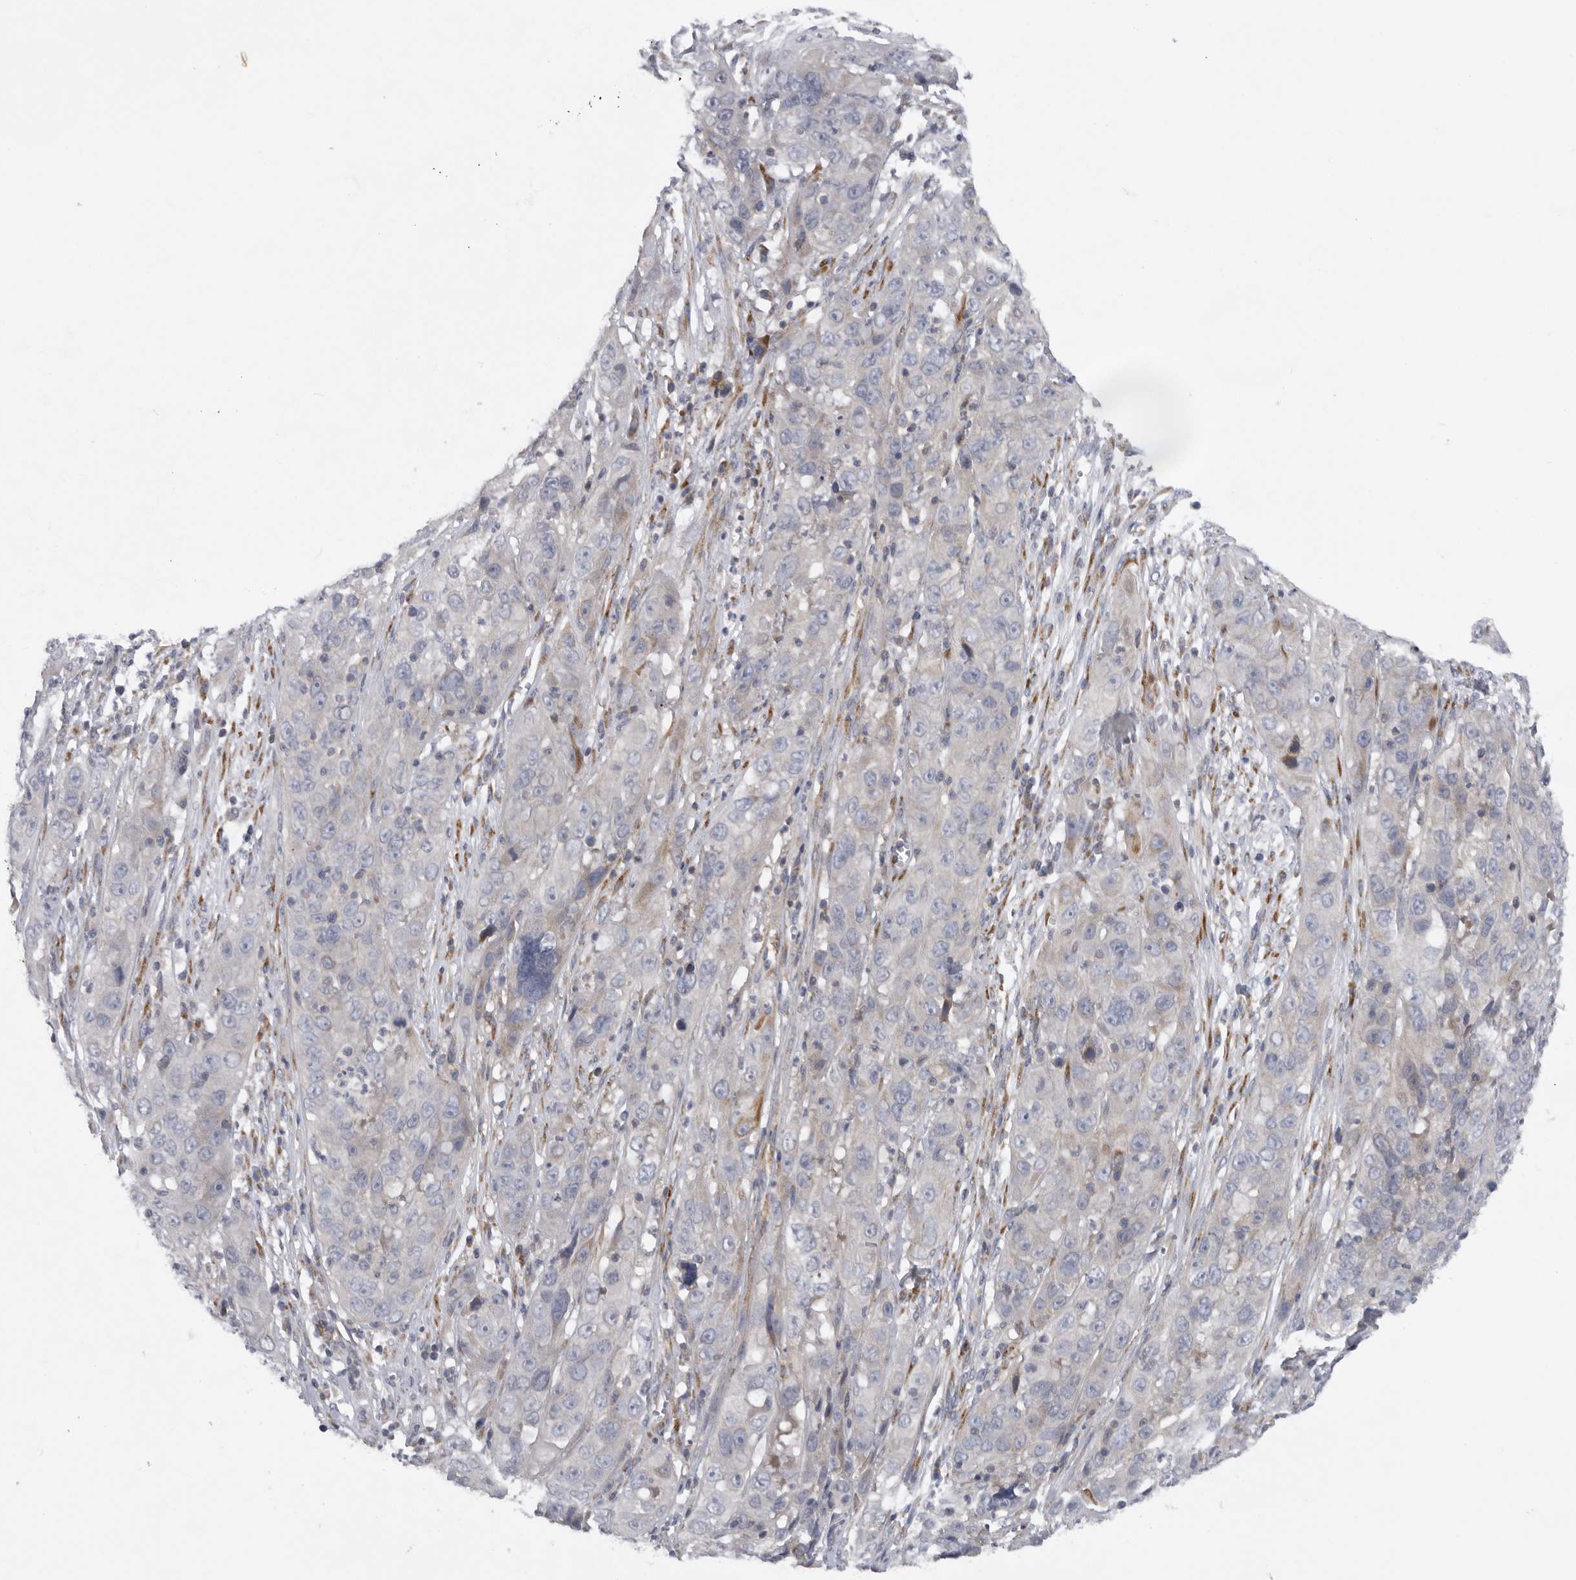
{"staining": {"intensity": "negative", "quantity": "none", "location": "none"}, "tissue": "cervical cancer", "cell_type": "Tumor cells", "image_type": "cancer", "snomed": [{"axis": "morphology", "description": "Squamous cell carcinoma, NOS"}, {"axis": "topography", "description": "Cervix"}], "caption": "Tumor cells show no significant protein expression in cervical cancer (squamous cell carcinoma).", "gene": "USP24", "patient": {"sex": "female", "age": 32}}